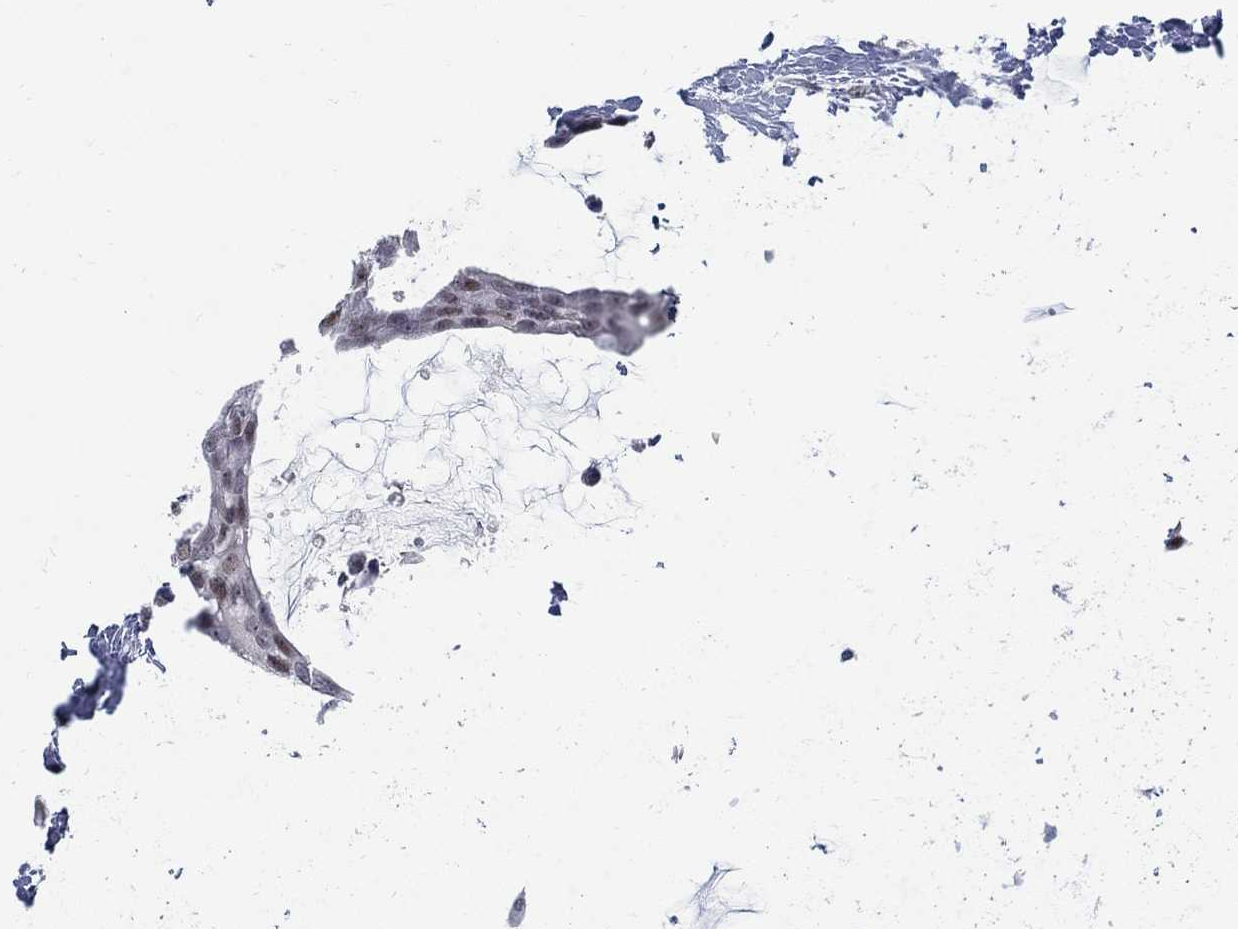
{"staining": {"intensity": "moderate", "quantity": "<25%", "location": "nuclear"}, "tissue": "breast cancer", "cell_type": "Tumor cells", "image_type": "cancer", "snomed": [{"axis": "morphology", "description": "Duct carcinoma"}, {"axis": "topography", "description": "Breast"}], "caption": "IHC of human breast cancer shows low levels of moderate nuclear positivity in about <25% of tumor cells.", "gene": "GCFC2", "patient": {"sex": "female", "age": 45}}